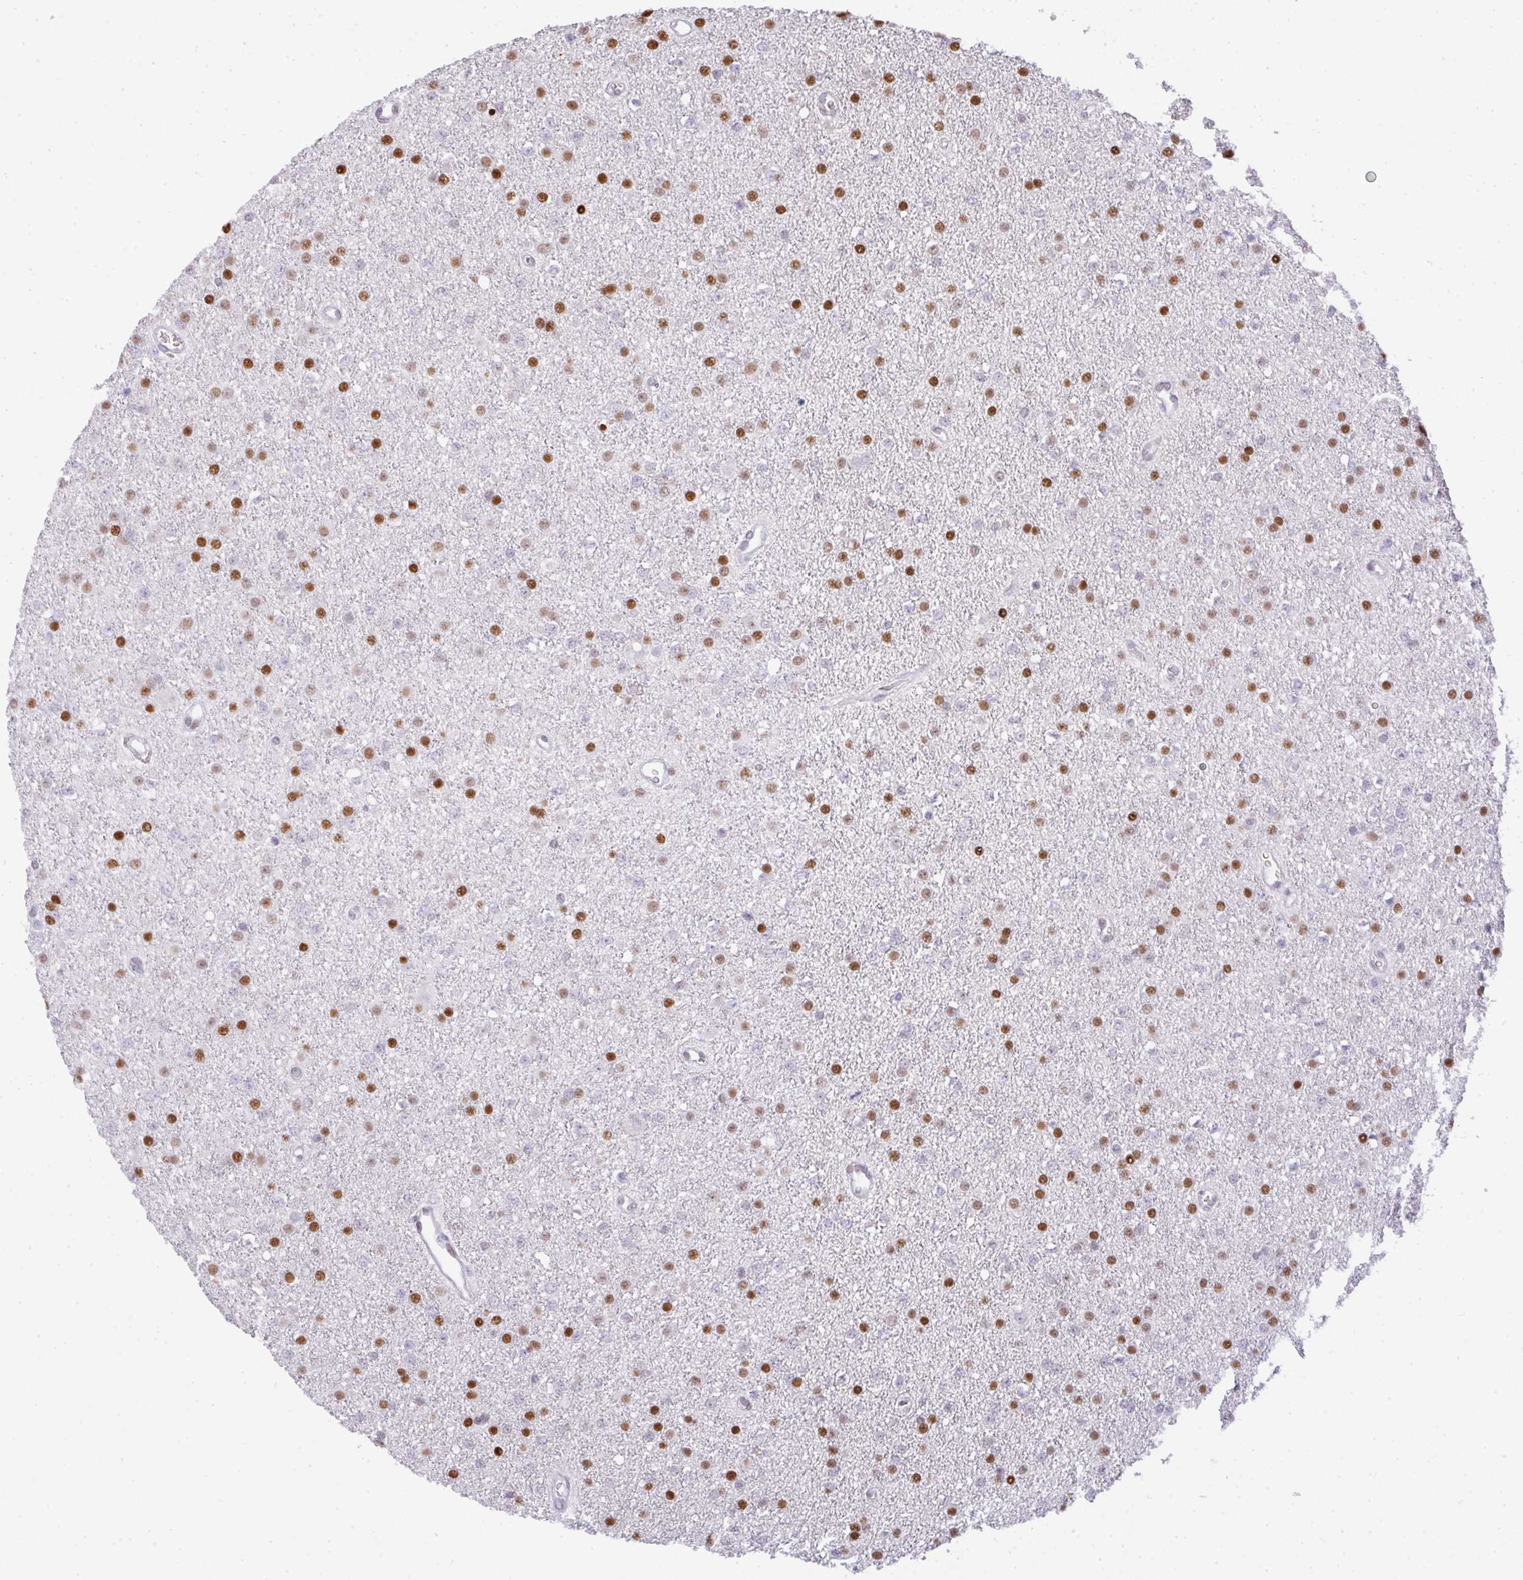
{"staining": {"intensity": "strong", "quantity": ">75%", "location": "nuclear"}, "tissue": "glioma", "cell_type": "Tumor cells", "image_type": "cancer", "snomed": [{"axis": "morphology", "description": "Glioma, malignant, Low grade"}, {"axis": "topography", "description": "Brain"}], "caption": "A micrograph of malignant glioma (low-grade) stained for a protein exhibits strong nuclear brown staining in tumor cells.", "gene": "BBX", "patient": {"sex": "female", "age": 34}}